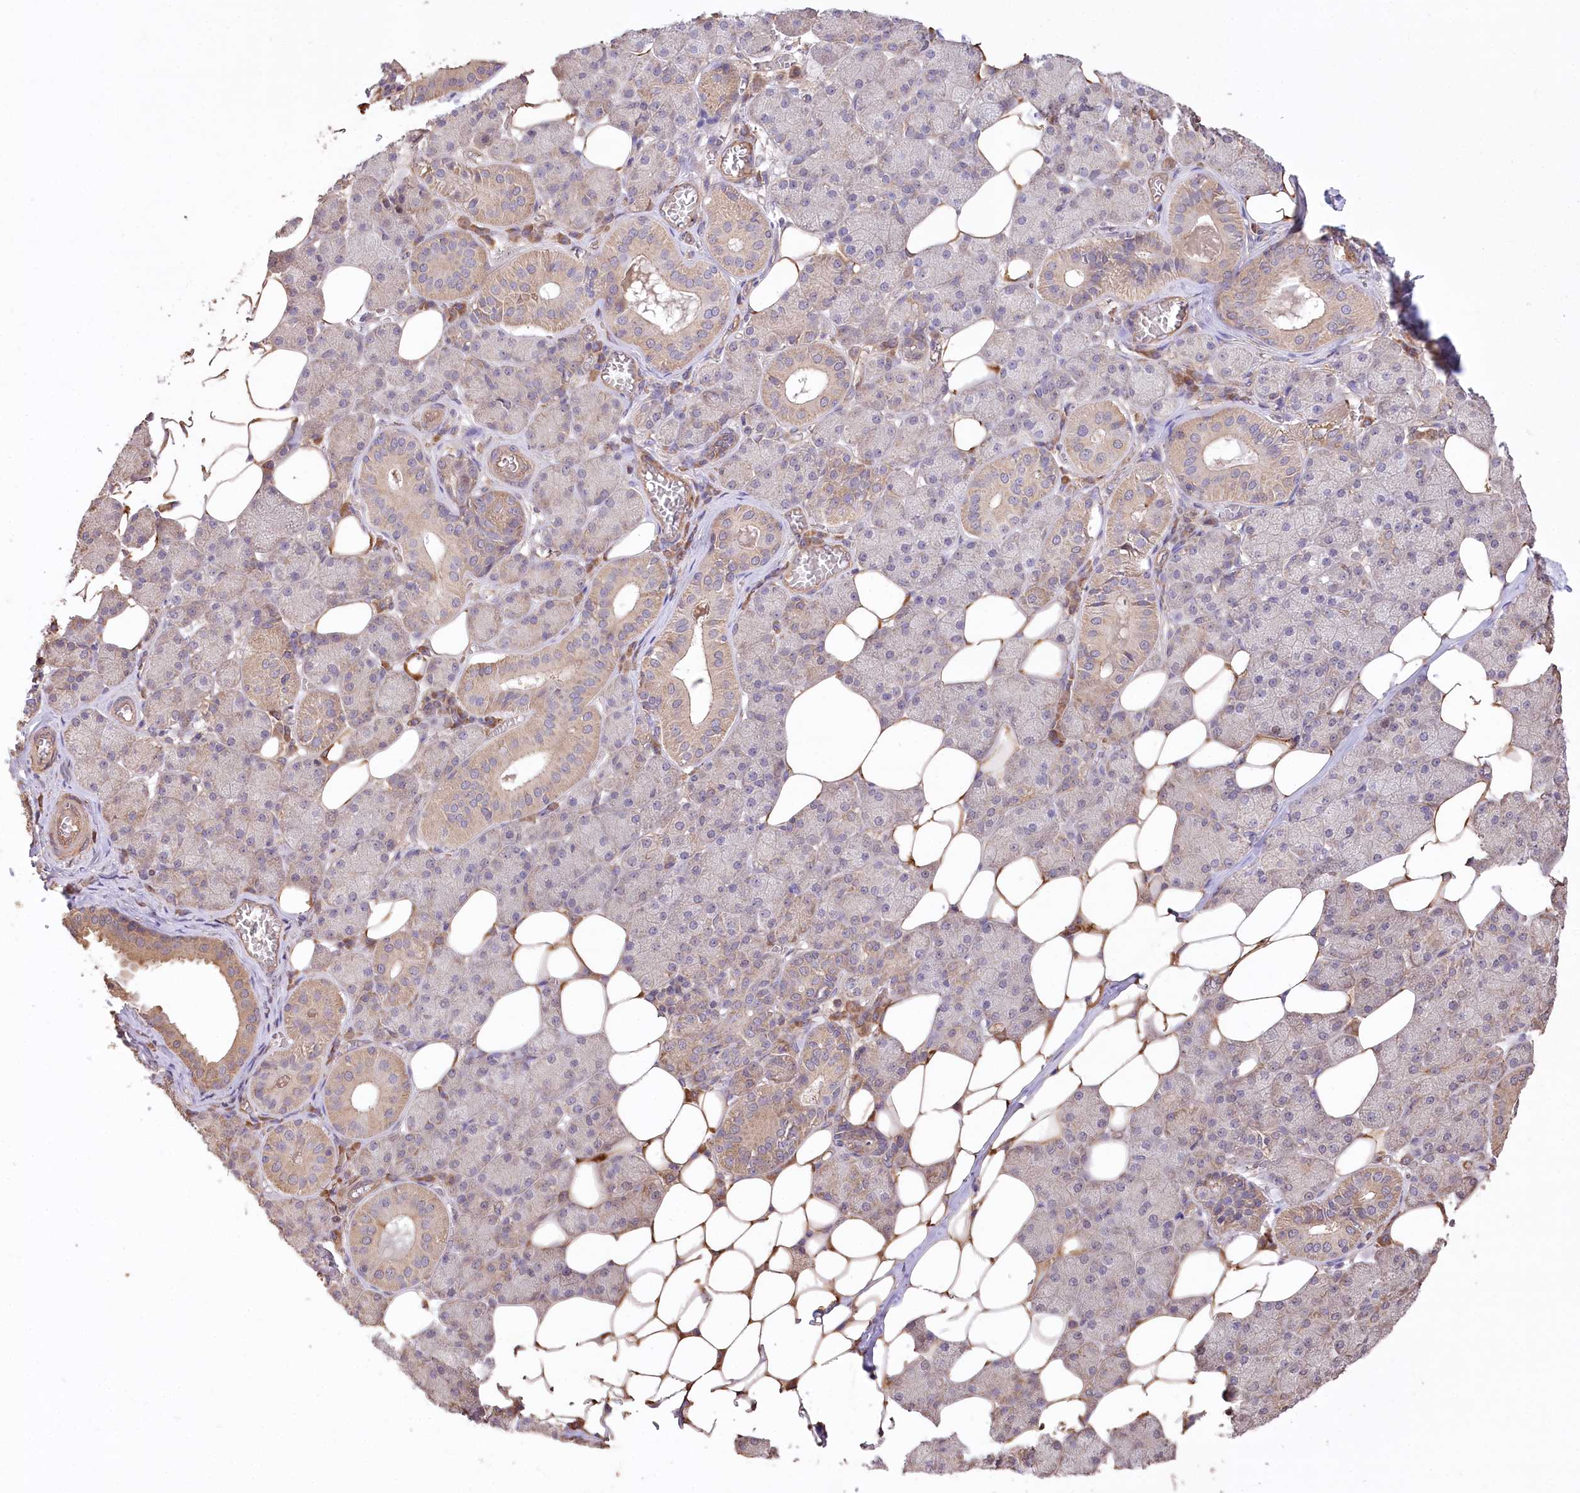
{"staining": {"intensity": "moderate", "quantity": "25%-75%", "location": "cytoplasmic/membranous"}, "tissue": "salivary gland", "cell_type": "Glandular cells", "image_type": "normal", "snomed": [{"axis": "morphology", "description": "Normal tissue, NOS"}, {"axis": "topography", "description": "Salivary gland"}], "caption": "This is an image of immunohistochemistry (IHC) staining of benign salivary gland, which shows moderate staining in the cytoplasmic/membranous of glandular cells.", "gene": "PRSS53", "patient": {"sex": "female", "age": 33}}